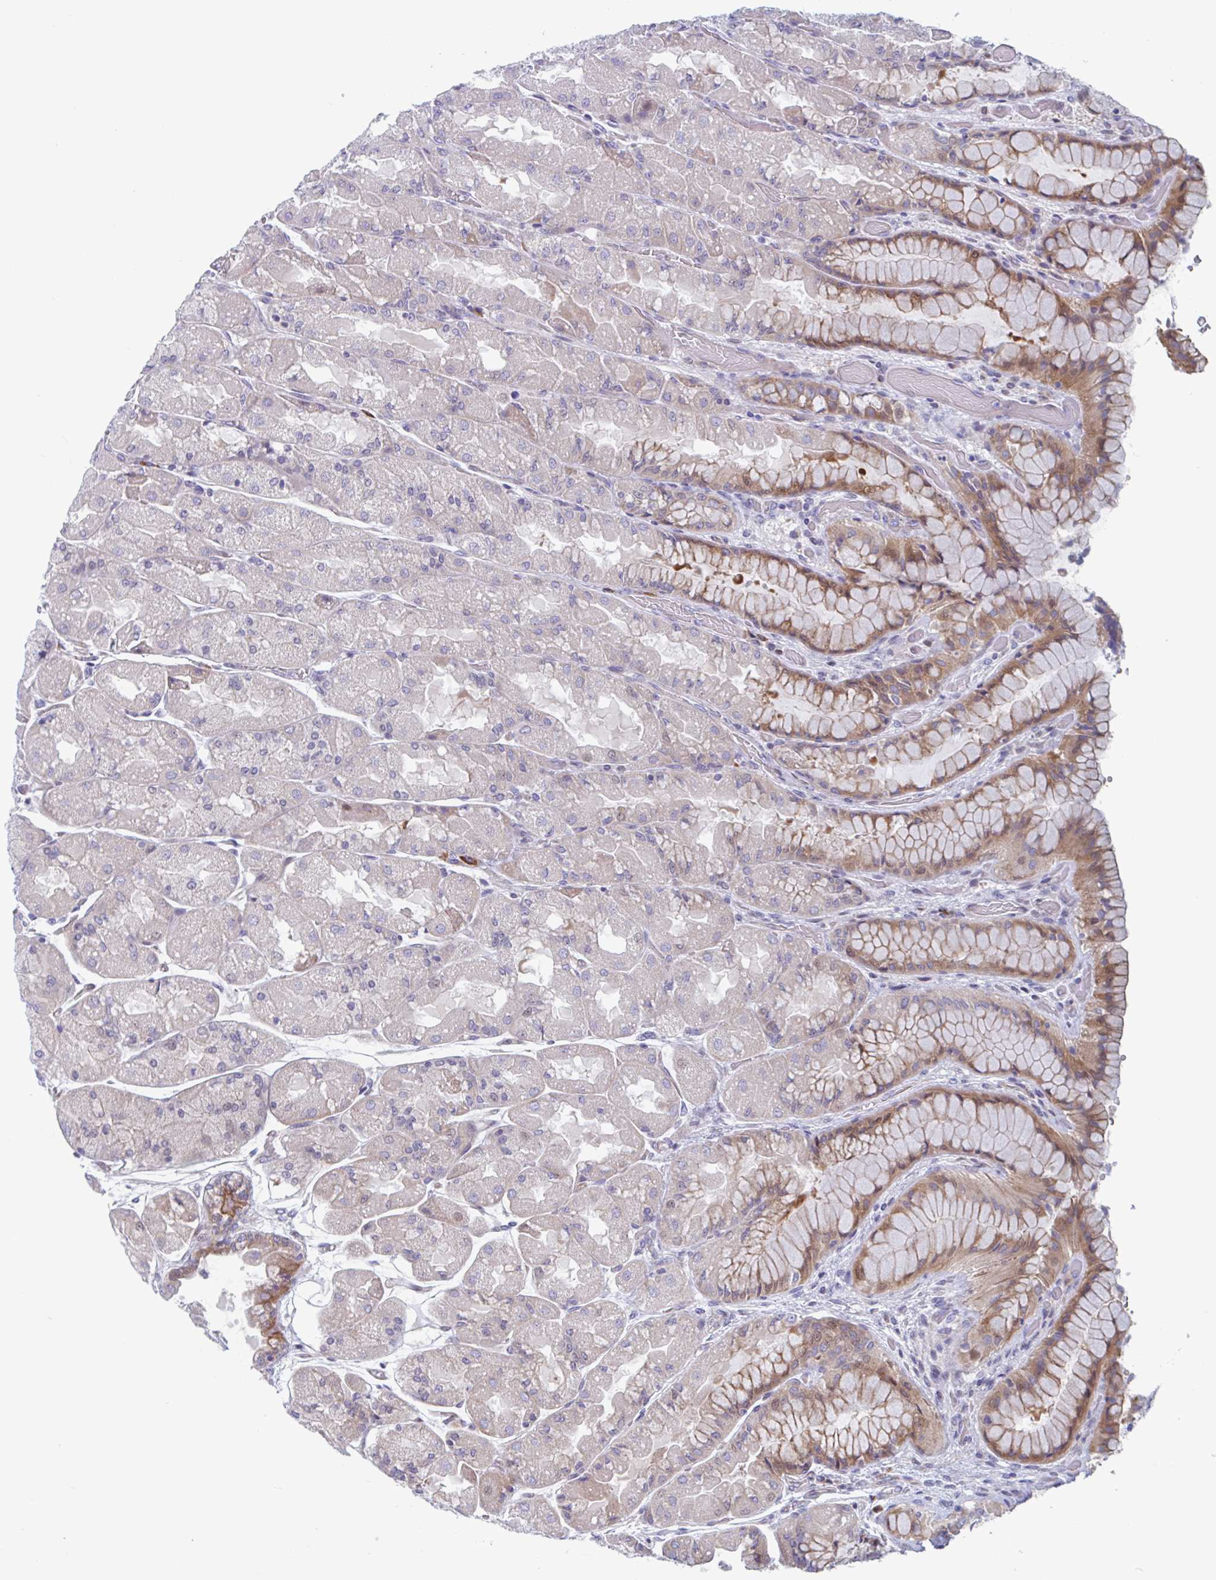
{"staining": {"intensity": "moderate", "quantity": "<25%", "location": "cytoplasmic/membranous"}, "tissue": "stomach", "cell_type": "Glandular cells", "image_type": "normal", "snomed": [{"axis": "morphology", "description": "Normal tissue, NOS"}, {"axis": "topography", "description": "Stomach"}], "caption": "Brown immunohistochemical staining in normal human stomach displays moderate cytoplasmic/membranous positivity in approximately <25% of glandular cells. The protein is stained brown, and the nuclei are stained in blue (DAB IHC with brightfield microscopy, high magnification).", "gene": "DUXA", "patient": {"sex": "female", "age": 61}}